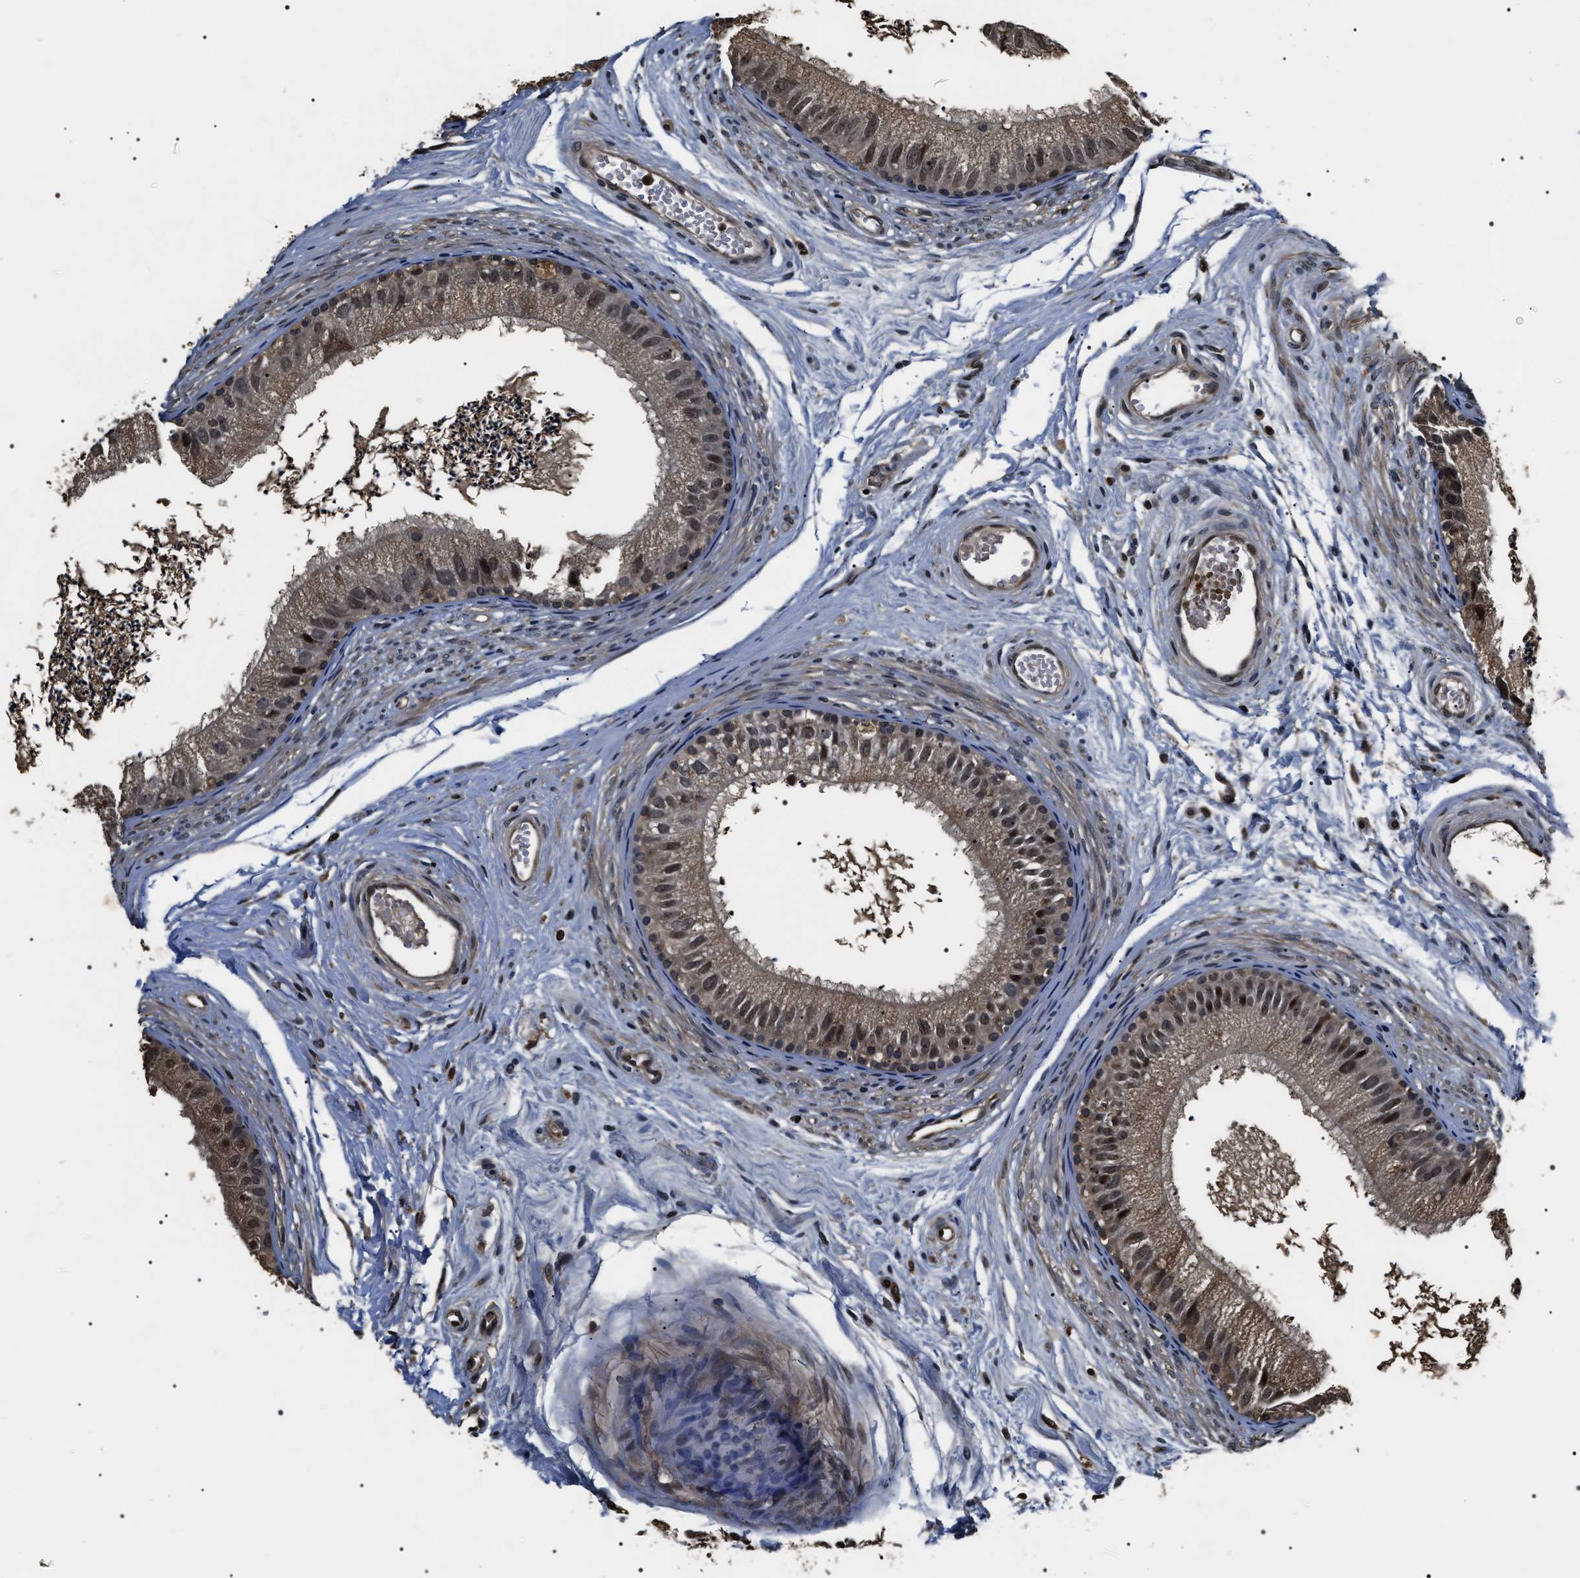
{"staining": {"intensity": "moderate", "quantity": "<25%", "location": "nuclear"}, "tissue": "epididymis", "cell_type": "Glandular cells", "image_type": "normal", "snomed": [{"axis": "morphology", "description": "Normal tissue, NOS"}, {"axis": "topography", "description": "Epididymis"}], "caption": "Immunohistochemical staining of benign epididymis exhibits low levels of moderate nuclear staining in approximately <25% of glandular cells. (DAB (3,3'-diaminobenzidine) = brown stain, brightfield microscopy at high magnification).", "gene": "ARHGAP22", "patient": {"sex": "male", "age": 56}}